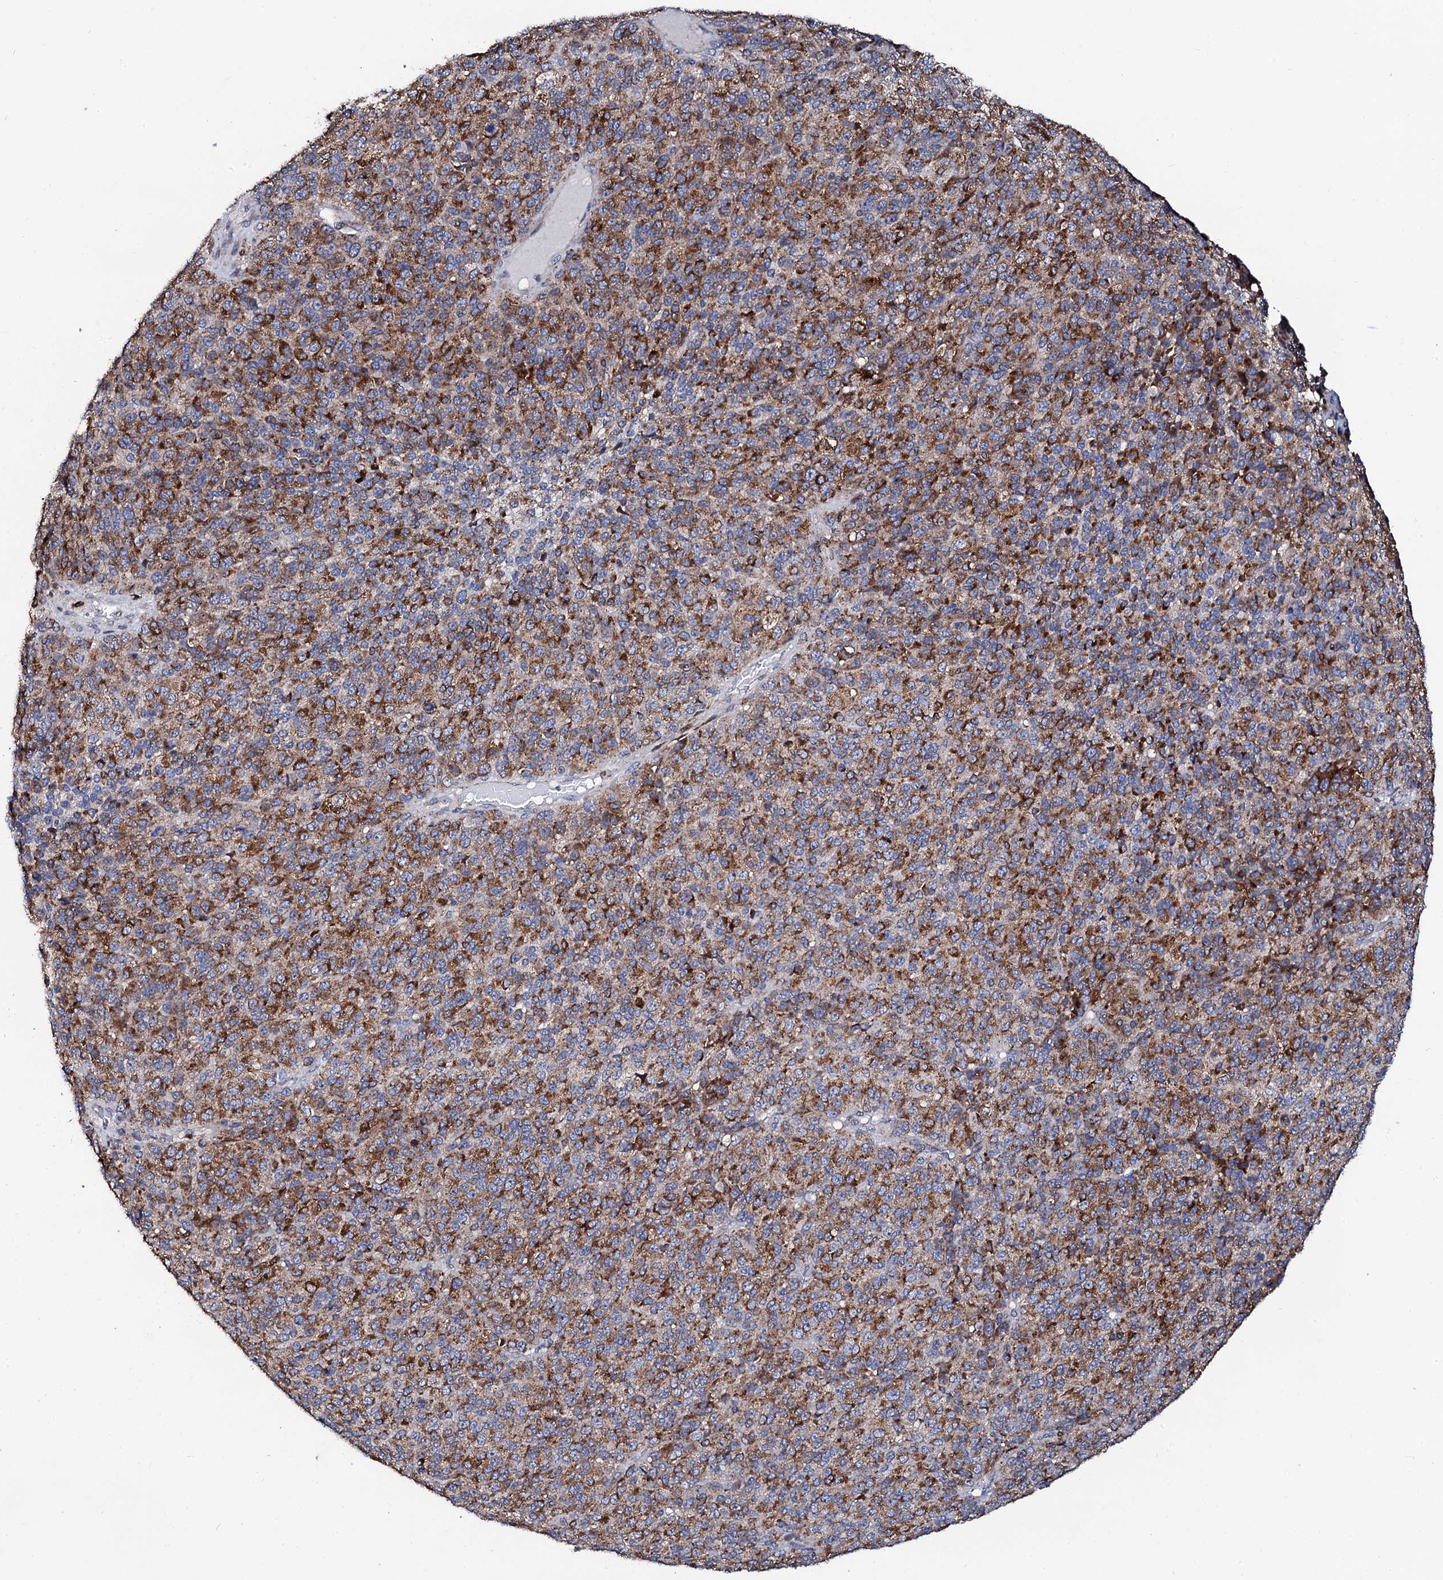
{"staining": {"intensity": "strong", "quantity": ">75%", "location": "cytoplasmic/membranous"}, "tissue": "melanoma", "cell_type": "Tumor cells", "image_type": "cancer", "snomed": [{"axis": "morphology", "description": "Malignant melanoma, Metastatic site"}, {"axis": "topography", "description": "Brain"}], "caption": "This is an image of immunohistochemistry (IHC) staining of malignant melanoma (metastatic site), which shows strong positivity in the cytoplasmic/membranous of tumor cells.", "gene": "TCIRG1", "patient": {"sex": "female", "age": 56}}